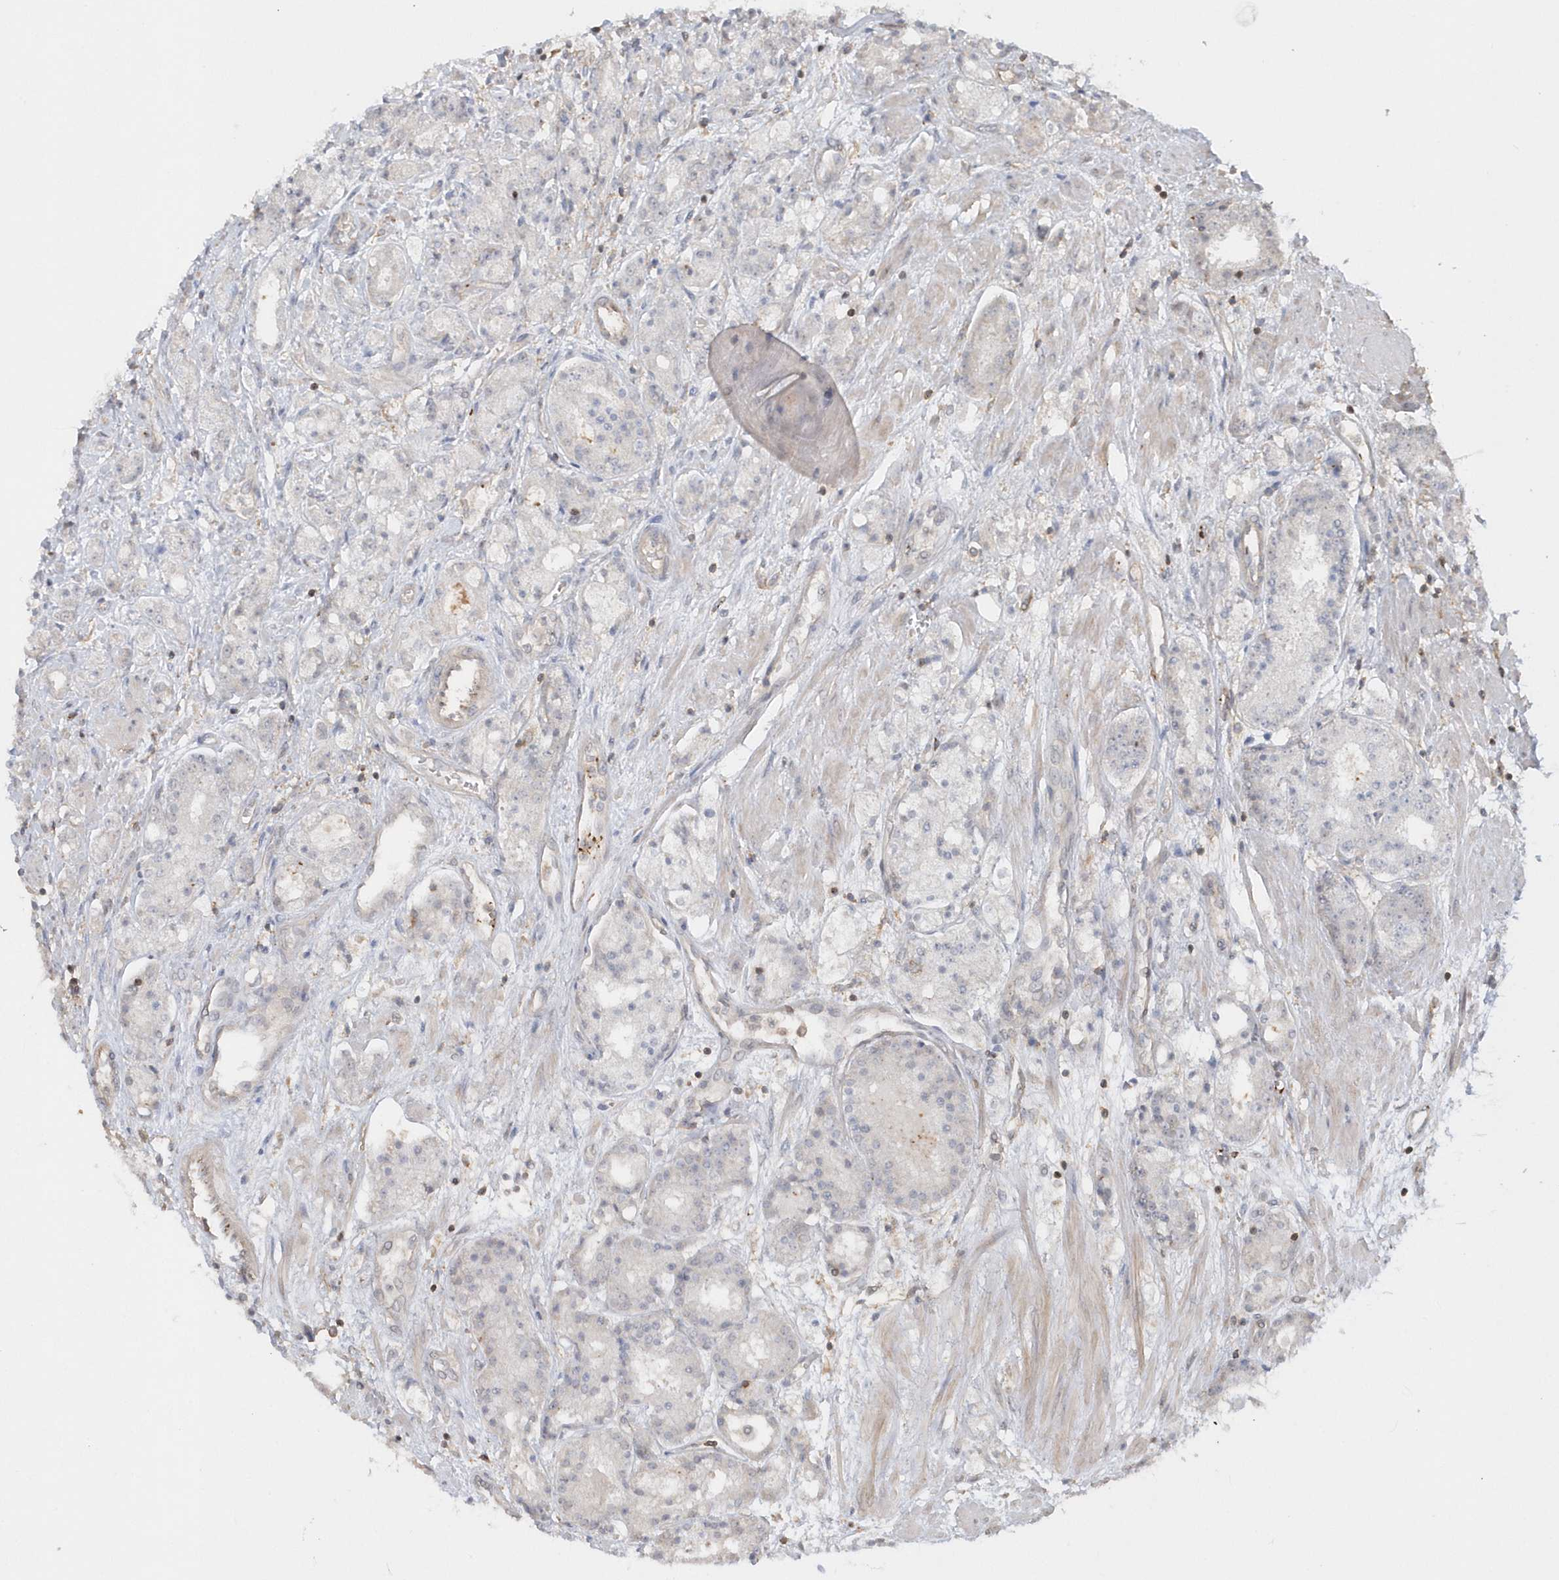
{"staining": {"intensity": "negative", "quantity": "none", "location": "none"}, "tissue": "prostate cancer", "cell_type": "Tumor cells", "image_type": "cancer", "snomed": [{"axis": "morphology", "description": "Adenocarcinoma, High grade"}, {"axis": "topography", "description": "Prostate"}], "caption": "Tumor cells show no significant protein staining in prostate cancer (high-grade adenocarcinoma).", "gene": "BSN", "patient": {"sex": "male", "age": 60}}